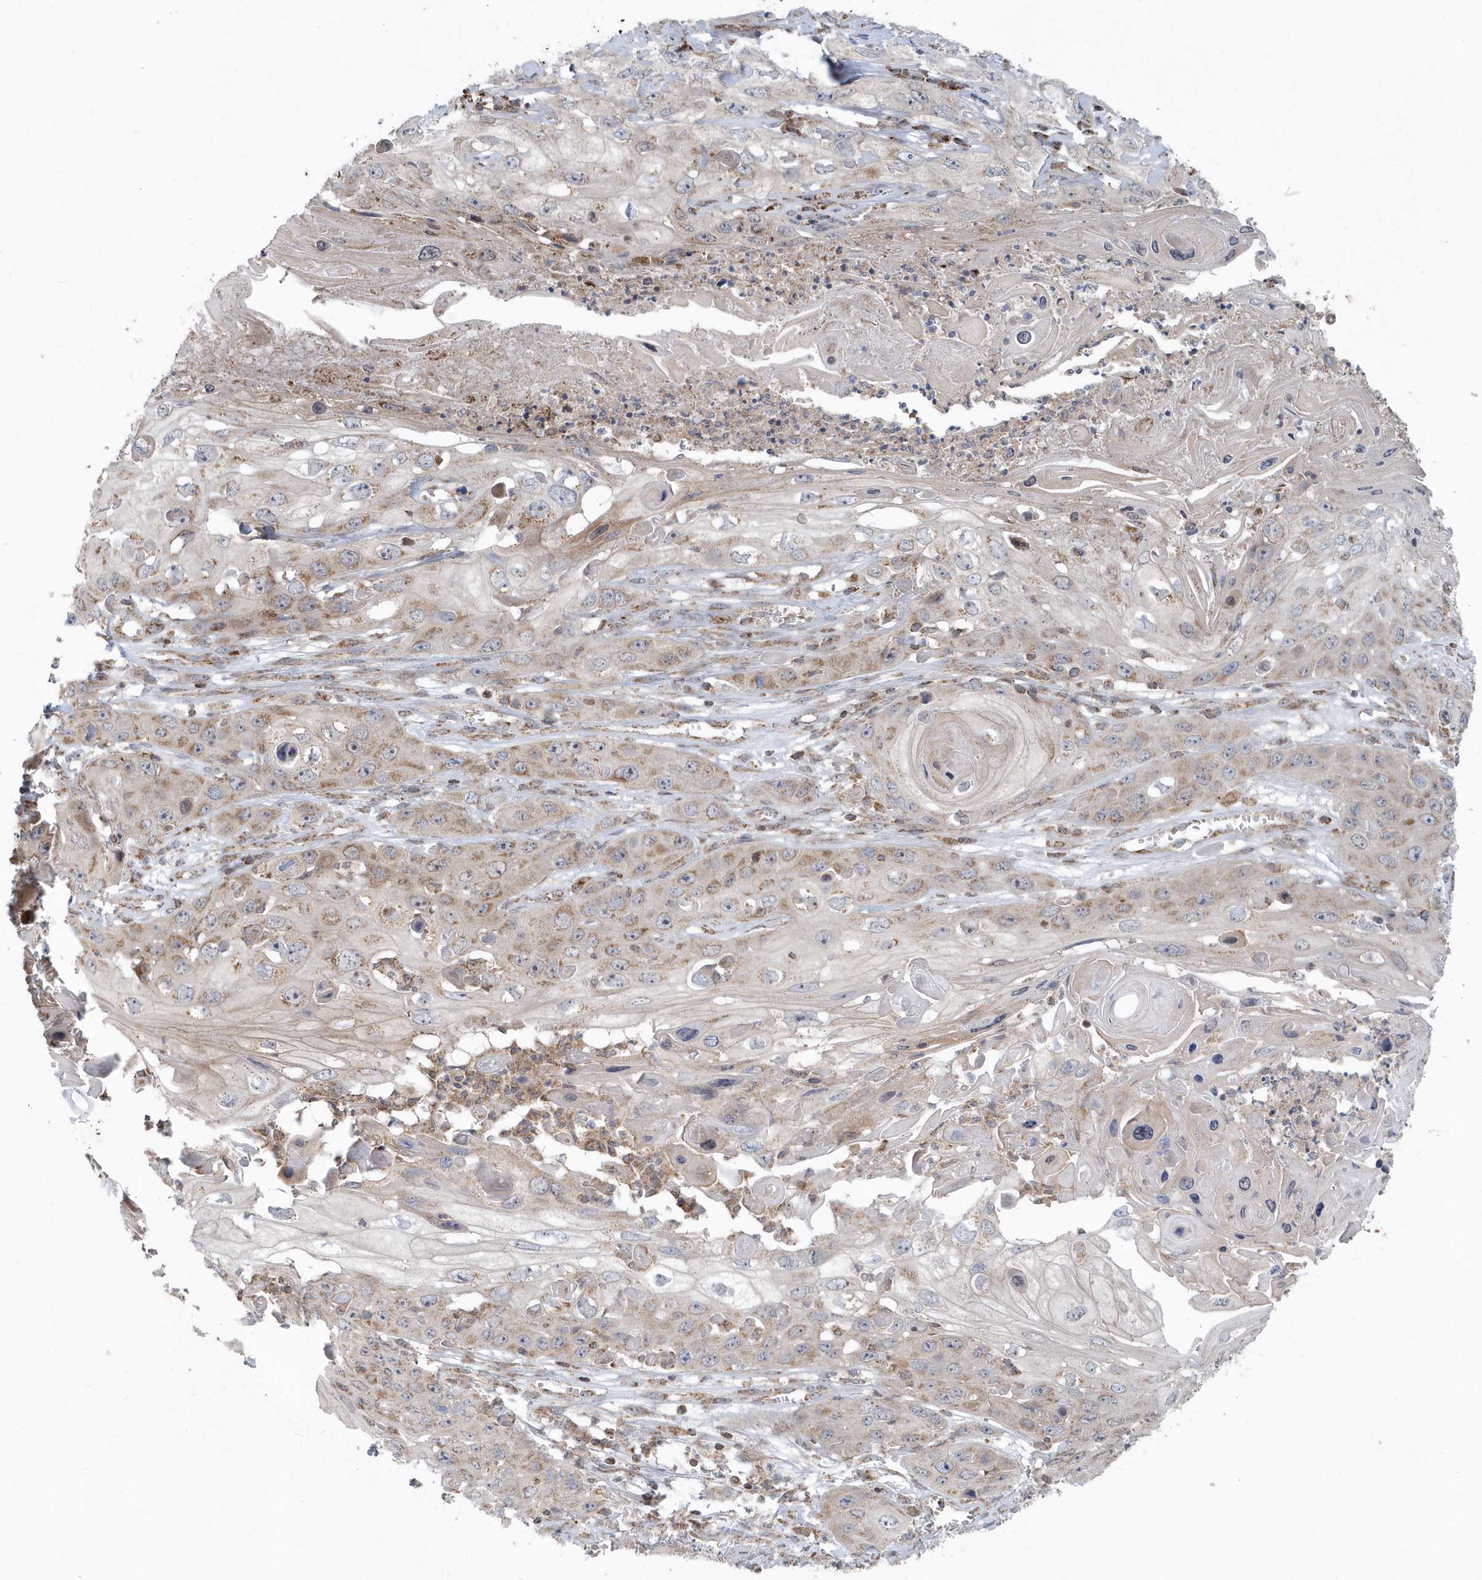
{"staining": {"intensity": "weak", "quantity": "25%-75%", "location": "cytoplasmic/membranous"}, "tissue": "skin cancer", "cell_type": "Tumor cells", "image_type": "cancer", "snomed": [{"axis": "morphology", "description": "Squamous cell carcinoma, NOS"}, {"axis": "topography", "description": "Skin"}], "caption": "The micrograph shows immunohistochemical staining of squamous cell carcinoma (skin). There is weak cytoplasmic/membranous positivity is present in approximately 25%-75% of tumor cells.", "gene": "PPP1R7", "patient": {"sex": "male", "age": 55}}